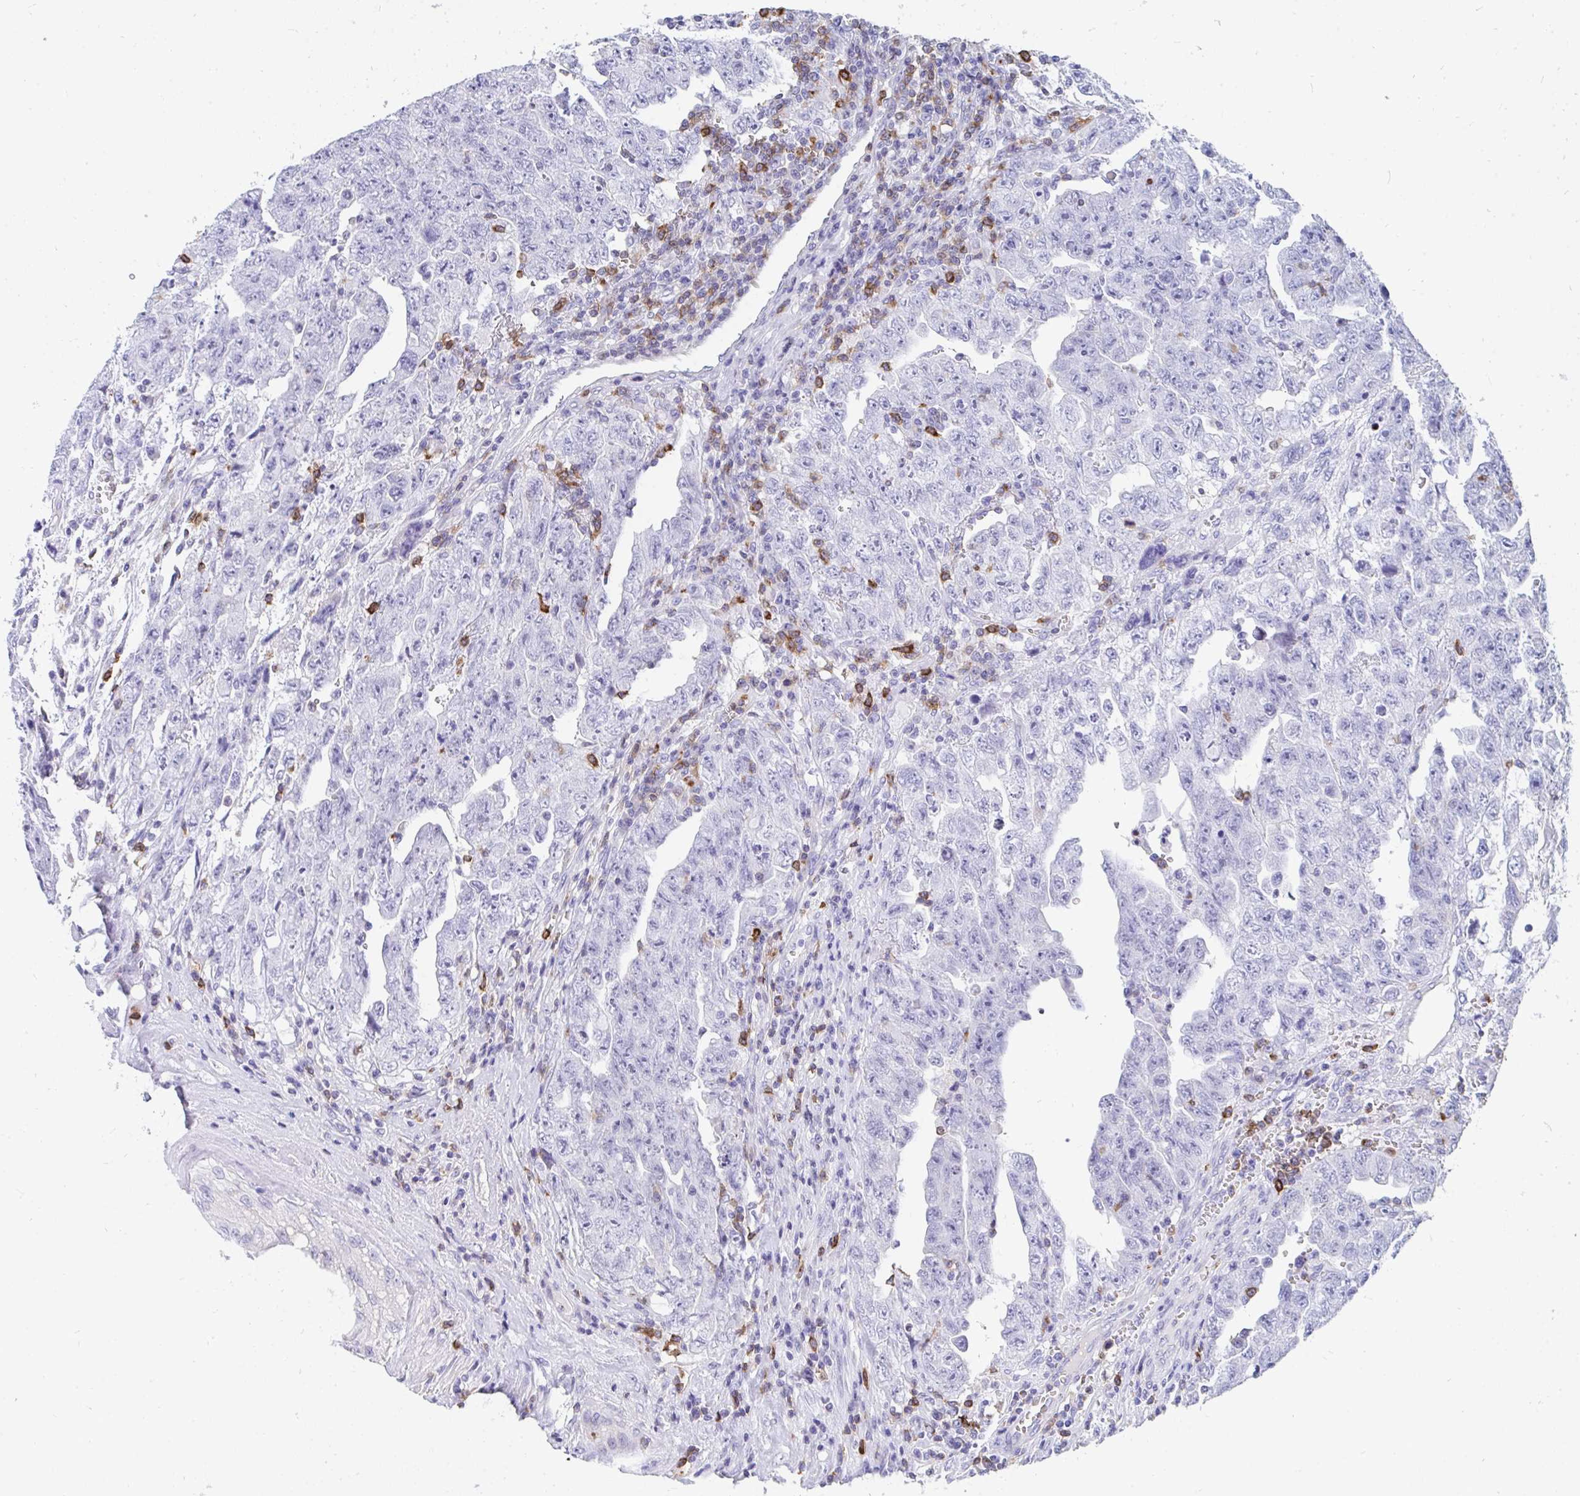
{"staining": {"intensity": "negative", "quantity": "none", "location": "none"}, "tissue": "testis cancer", "cell_type": "Tumor cells", "image_type": "cancer", "snomed": [{"axis": "morphology", "description": "Carcinoma, Embryonal, NOS"}, {"axis": "topography", "description": "Testis"}], "caption": "The immunohistochemistry micrograph has no significant expression in tumor cells of testis cancer (embryonal carcinoma) tissue.", "gene": "CD7", "patient": {"sex": "male", "age": 28}}